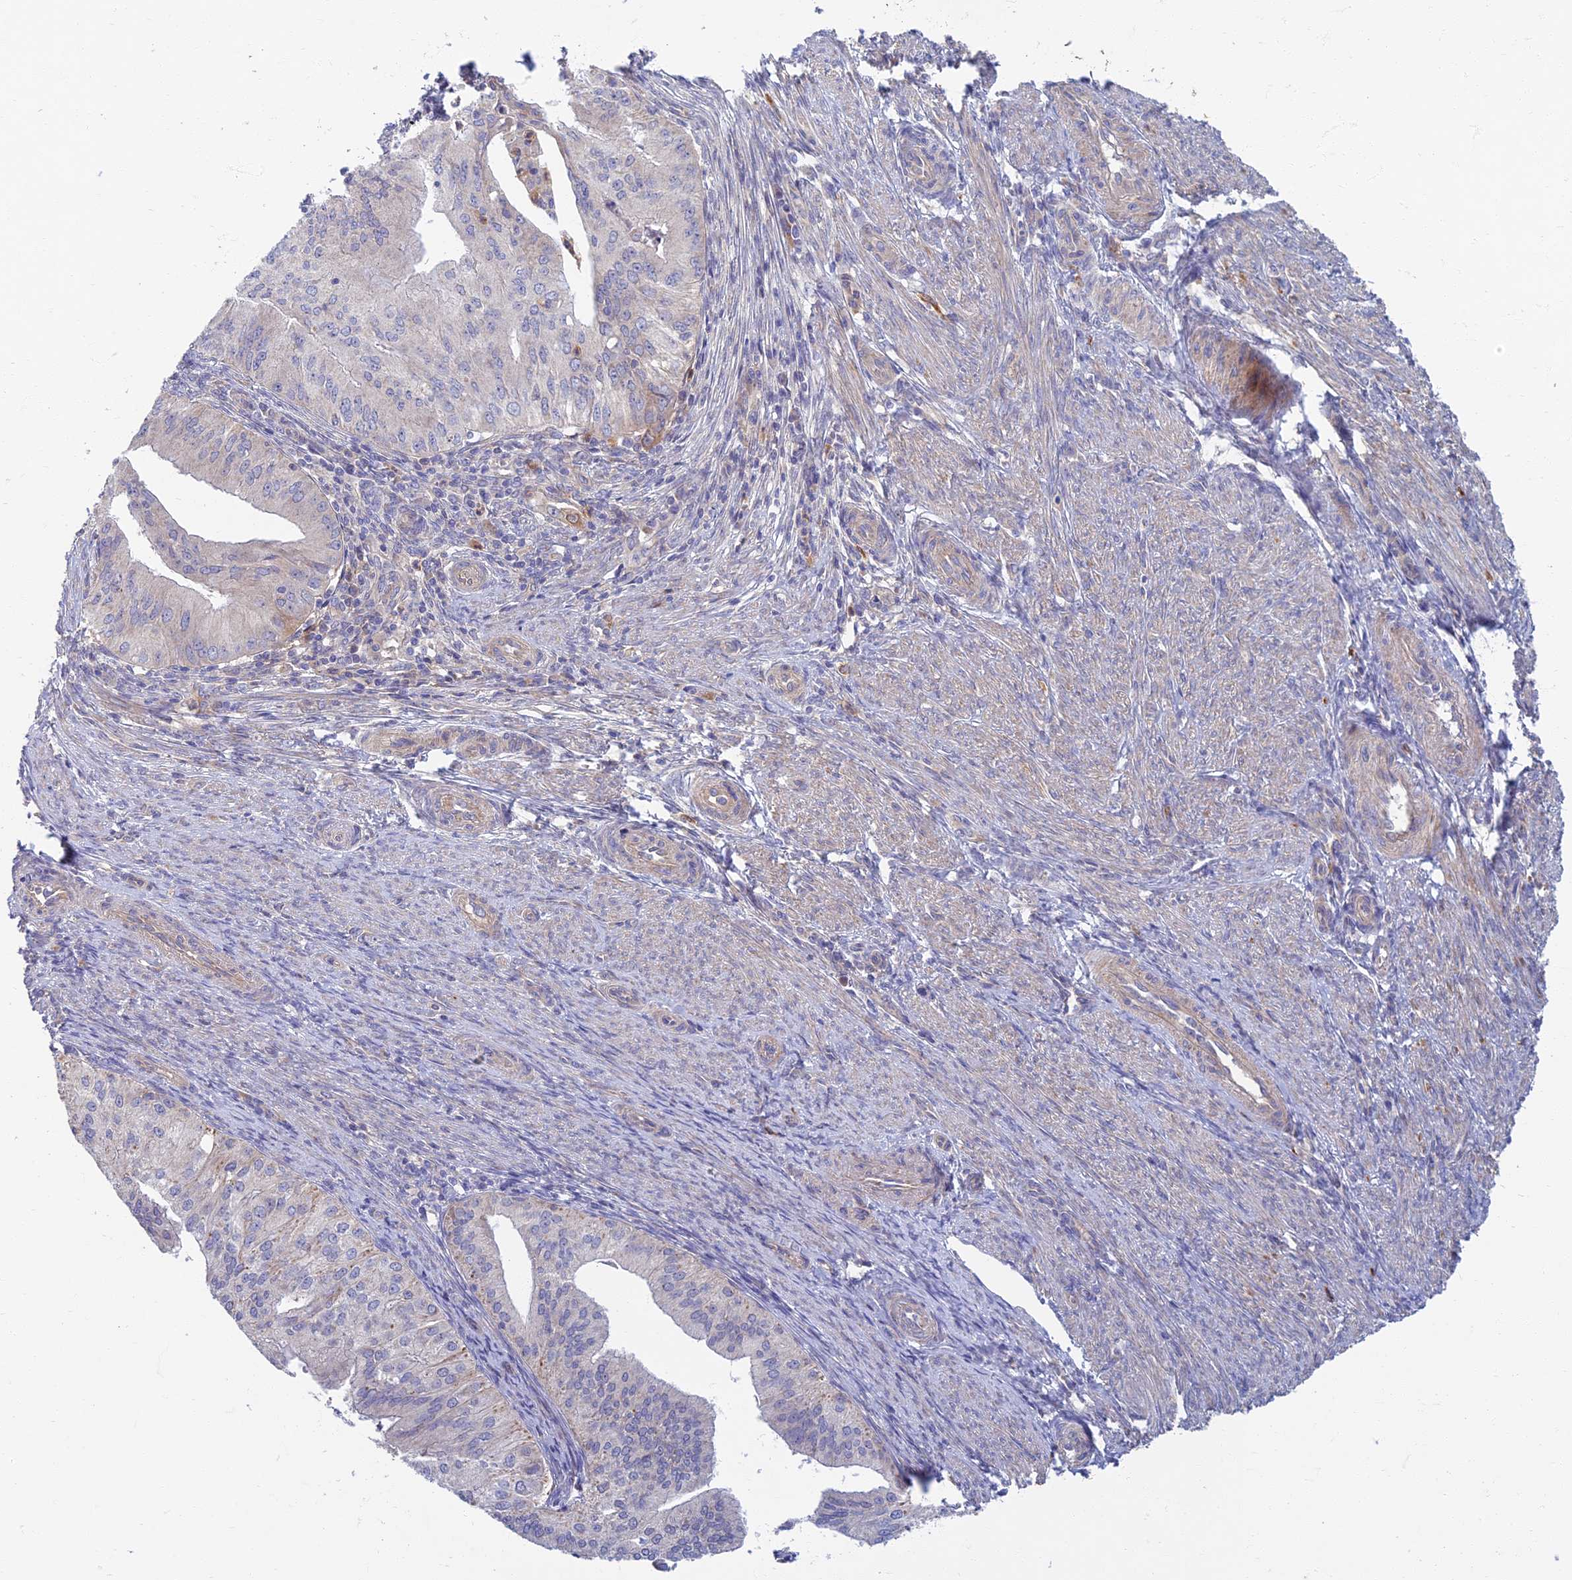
{"staining": {"intensity": "negative", "quantity": "none", "location": "none"}, "tissue": "endometrial cancer", "cell_type": "Tumor cells", "image_type": "cancer", "snomed": [{"axis": "morphology", "description": "Adenocarcinoma, NOS"}, {"axis": "topography", "description": "Endometrium"}], "caption": "Immunohistochemistry (IHC) image of endometrial cancer (adenocarcinoma) stained for a protein (brown), which demonstrates no positivity in tumor cells. Nuclei are stained in blue.", "gene": "SOGA1", "patient": {"sex": "female", "age": 50}}